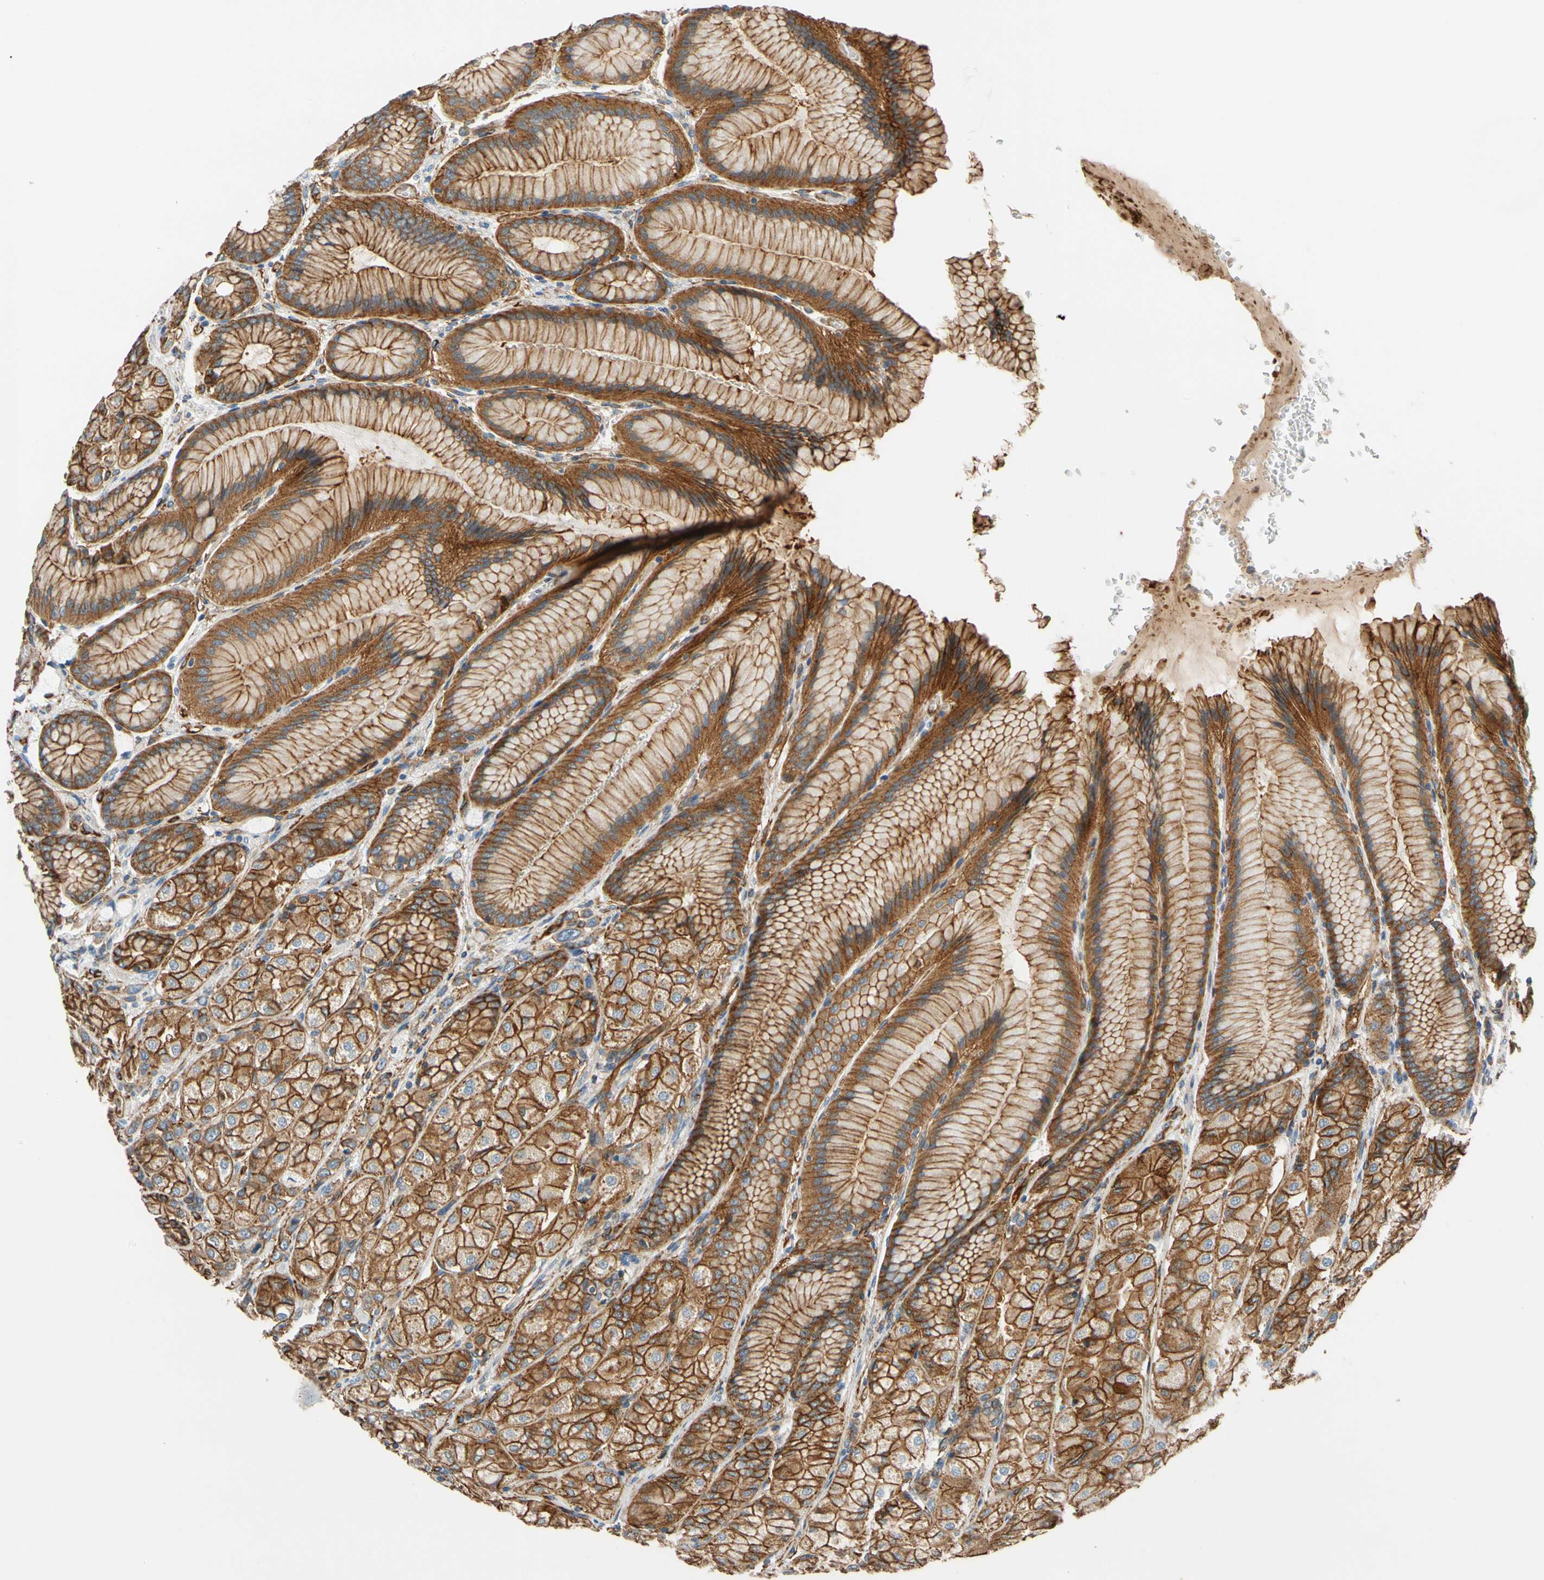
{"staining": {"intensity": "strong", "quantity": ">75%", "location": "cytoplasmic/membranous"}, "tissue": "stomach", "cell_type": "Glandular cells", "image_type": "normal", "snomed": [{"axis": "morphology", "description": "Normal tissue, NOS"}, {"axis": "morphology", "description": "Adenocarcinoma, NOS"}, {"axis": "topography", "description": "Stomach"}, {"axis": "topography", "description": "Stomach, lower"}], "caption": "Immunohistochemistry staining of unremarkable stomach, which displays high levels of strong cytoplasmic/membranous staining in about >75% of glandular cells indicating strong cytoplasmic/membranous protein positivity. The staining was performed using DAB (3,3'-diaminobenzidine) (brown) for protein detection and nuclei were counterstained in hematoxylin (blue).", "gene": "SPTAN1", "patient": {"sex": "female", "age": 65}}